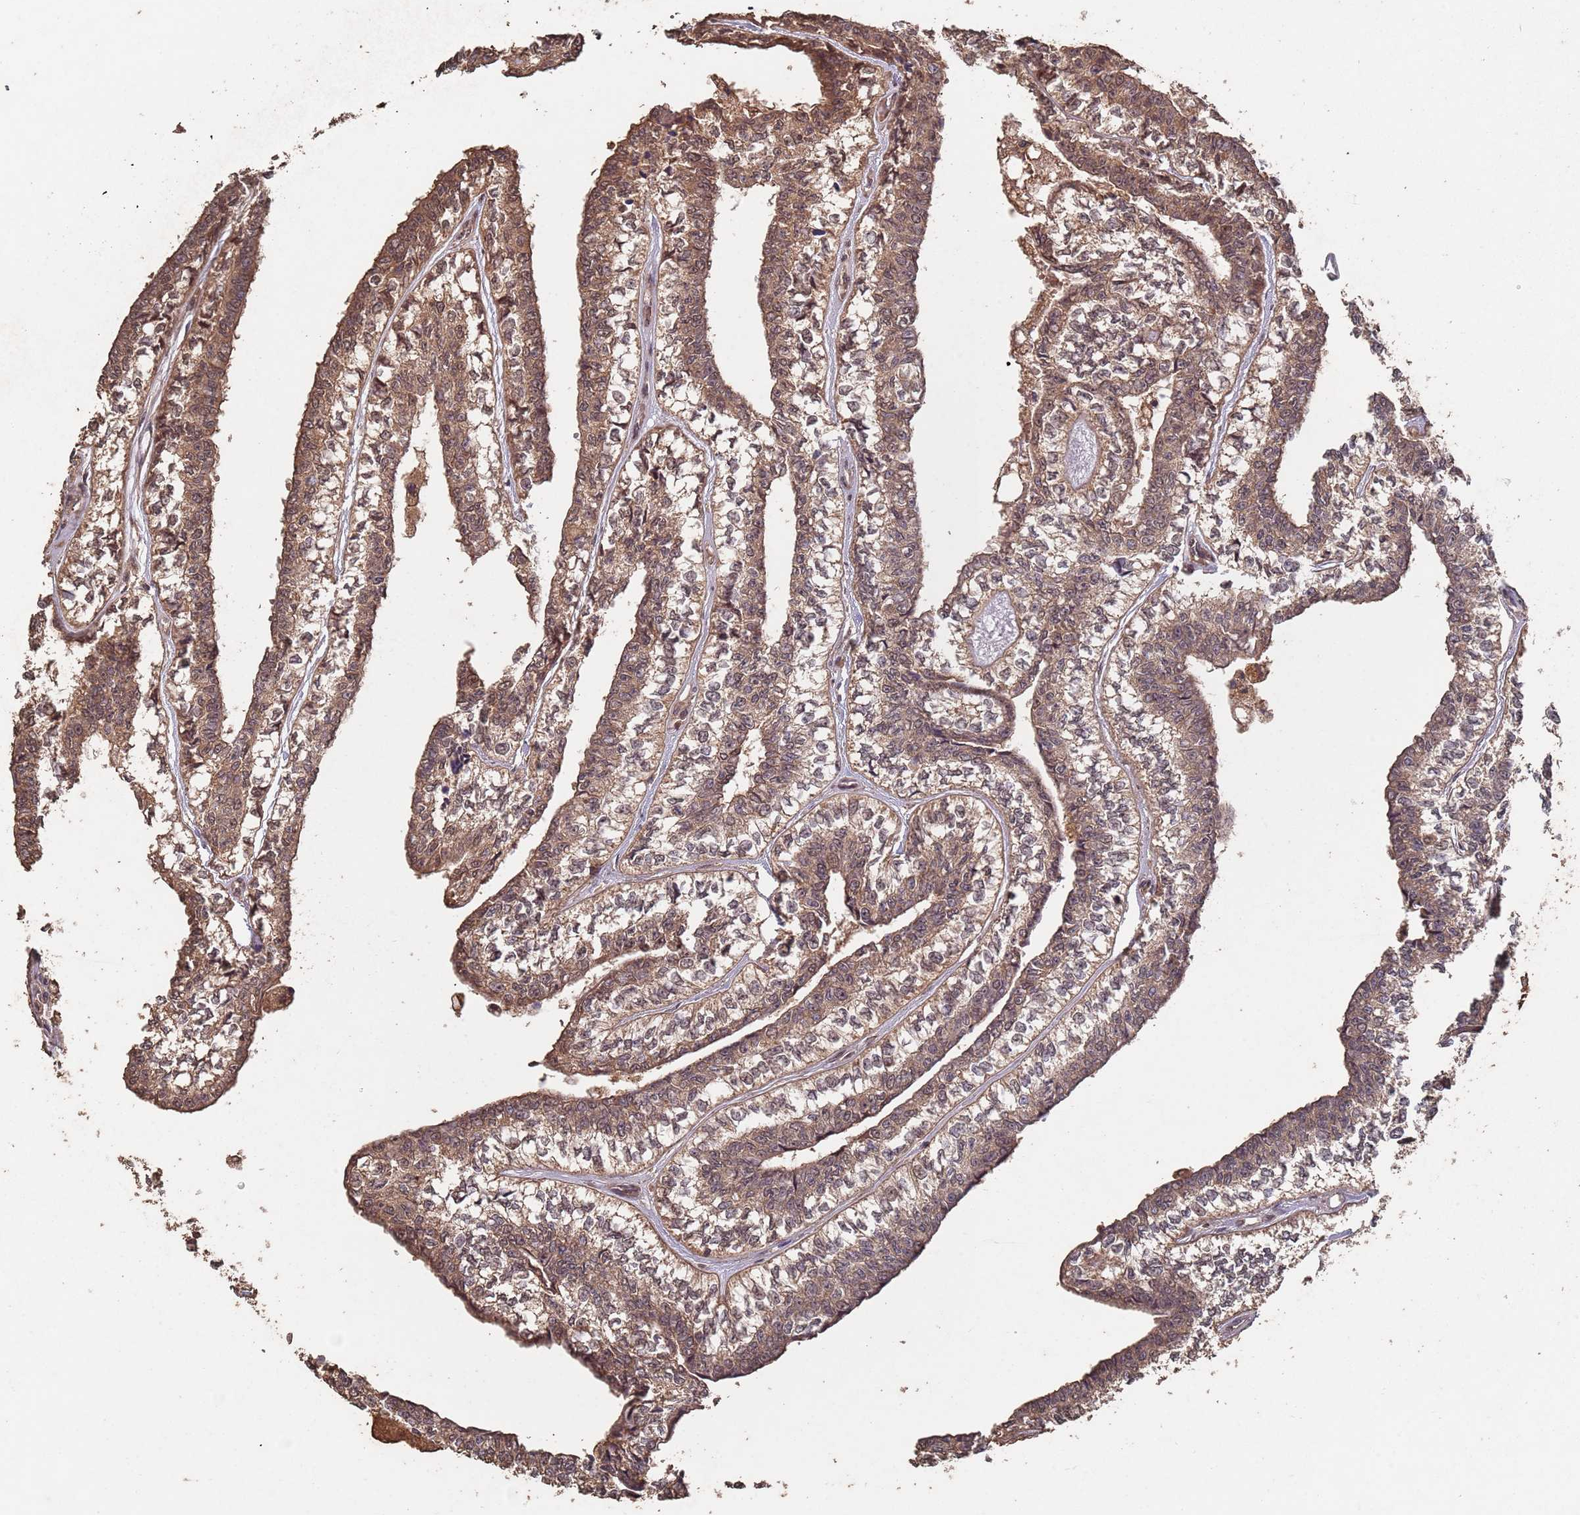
{"staining": {"intensity": "moderate", "quantity": ">75%", "location": "cytoplasmic/membranous,nuclear"}, "tissue": "head and neck cancer", "cell_type": "Tumor cells", "image_type": "cancer", "snomed": [{"axis": "morphology", "description": "Adenocarcinoma, NOS"}, {"axis": "topography", "description": "Head-Neck"}], "caption": "IHC histopathology image of human head and neck adenocarcinoma stained for a protein (brown), which displays medium levels of moderate cytoplasmic/membranous and nuclear positivity in about >75% of tumor cells.", "gene": "FRAT1", "patient": {"sex": "female", "age": 73}}